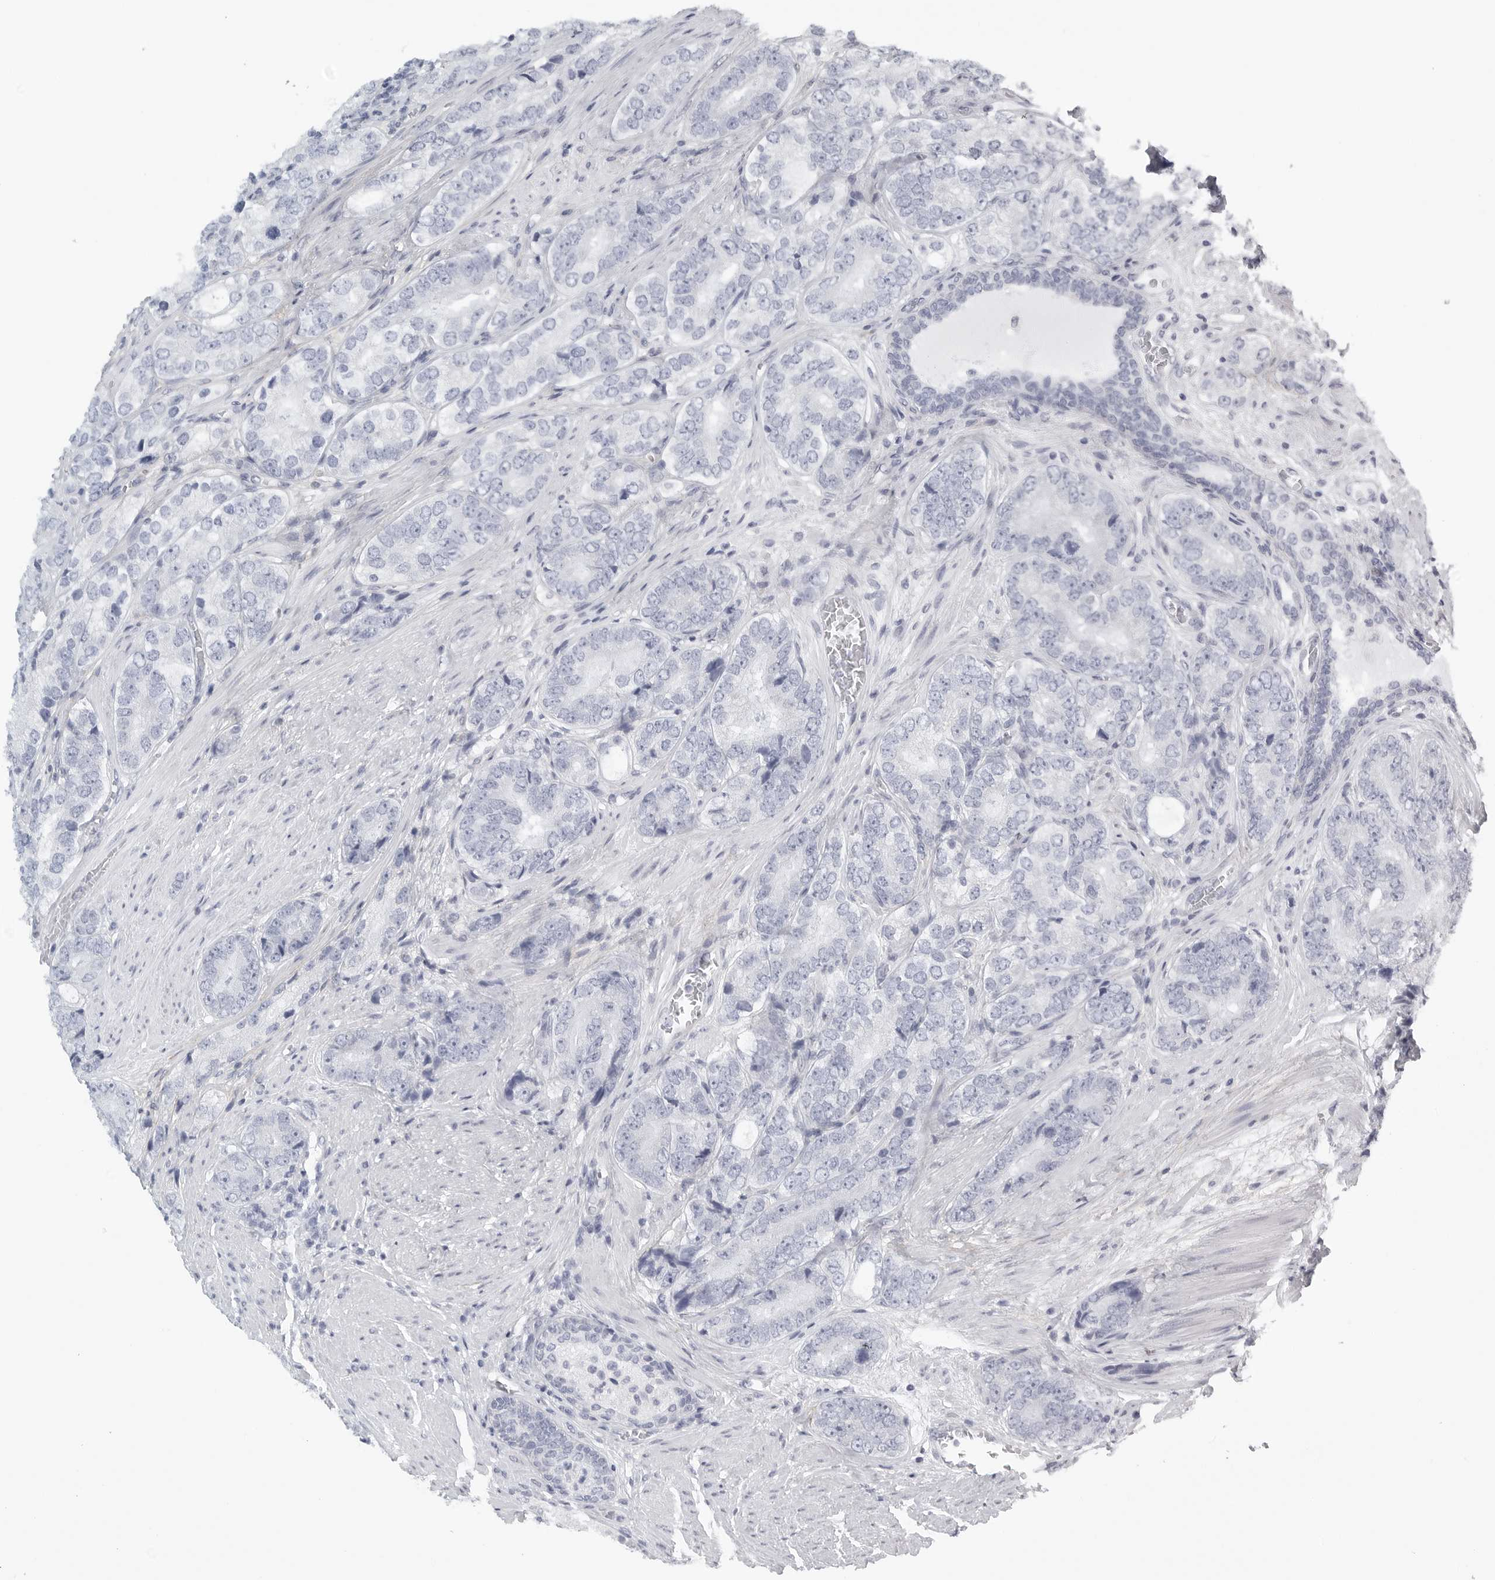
{"staining": {"intensity": "negative", "quantity": "none", "location": "none"}, "tissue": "prostate cancer", "cell_type": "Tumor cells", "image_type": "cancer", "snomed": [{"axis": "morphology", "description": "Adenocarcinoma, High grade"}, {"axis": "topography", "description": "Prostate"}], "caption": "Tumor cells are negative for brown protein staining in prostate cancer.", "gene": "TNR", "patient": {"sex": "male", "age": 56}}